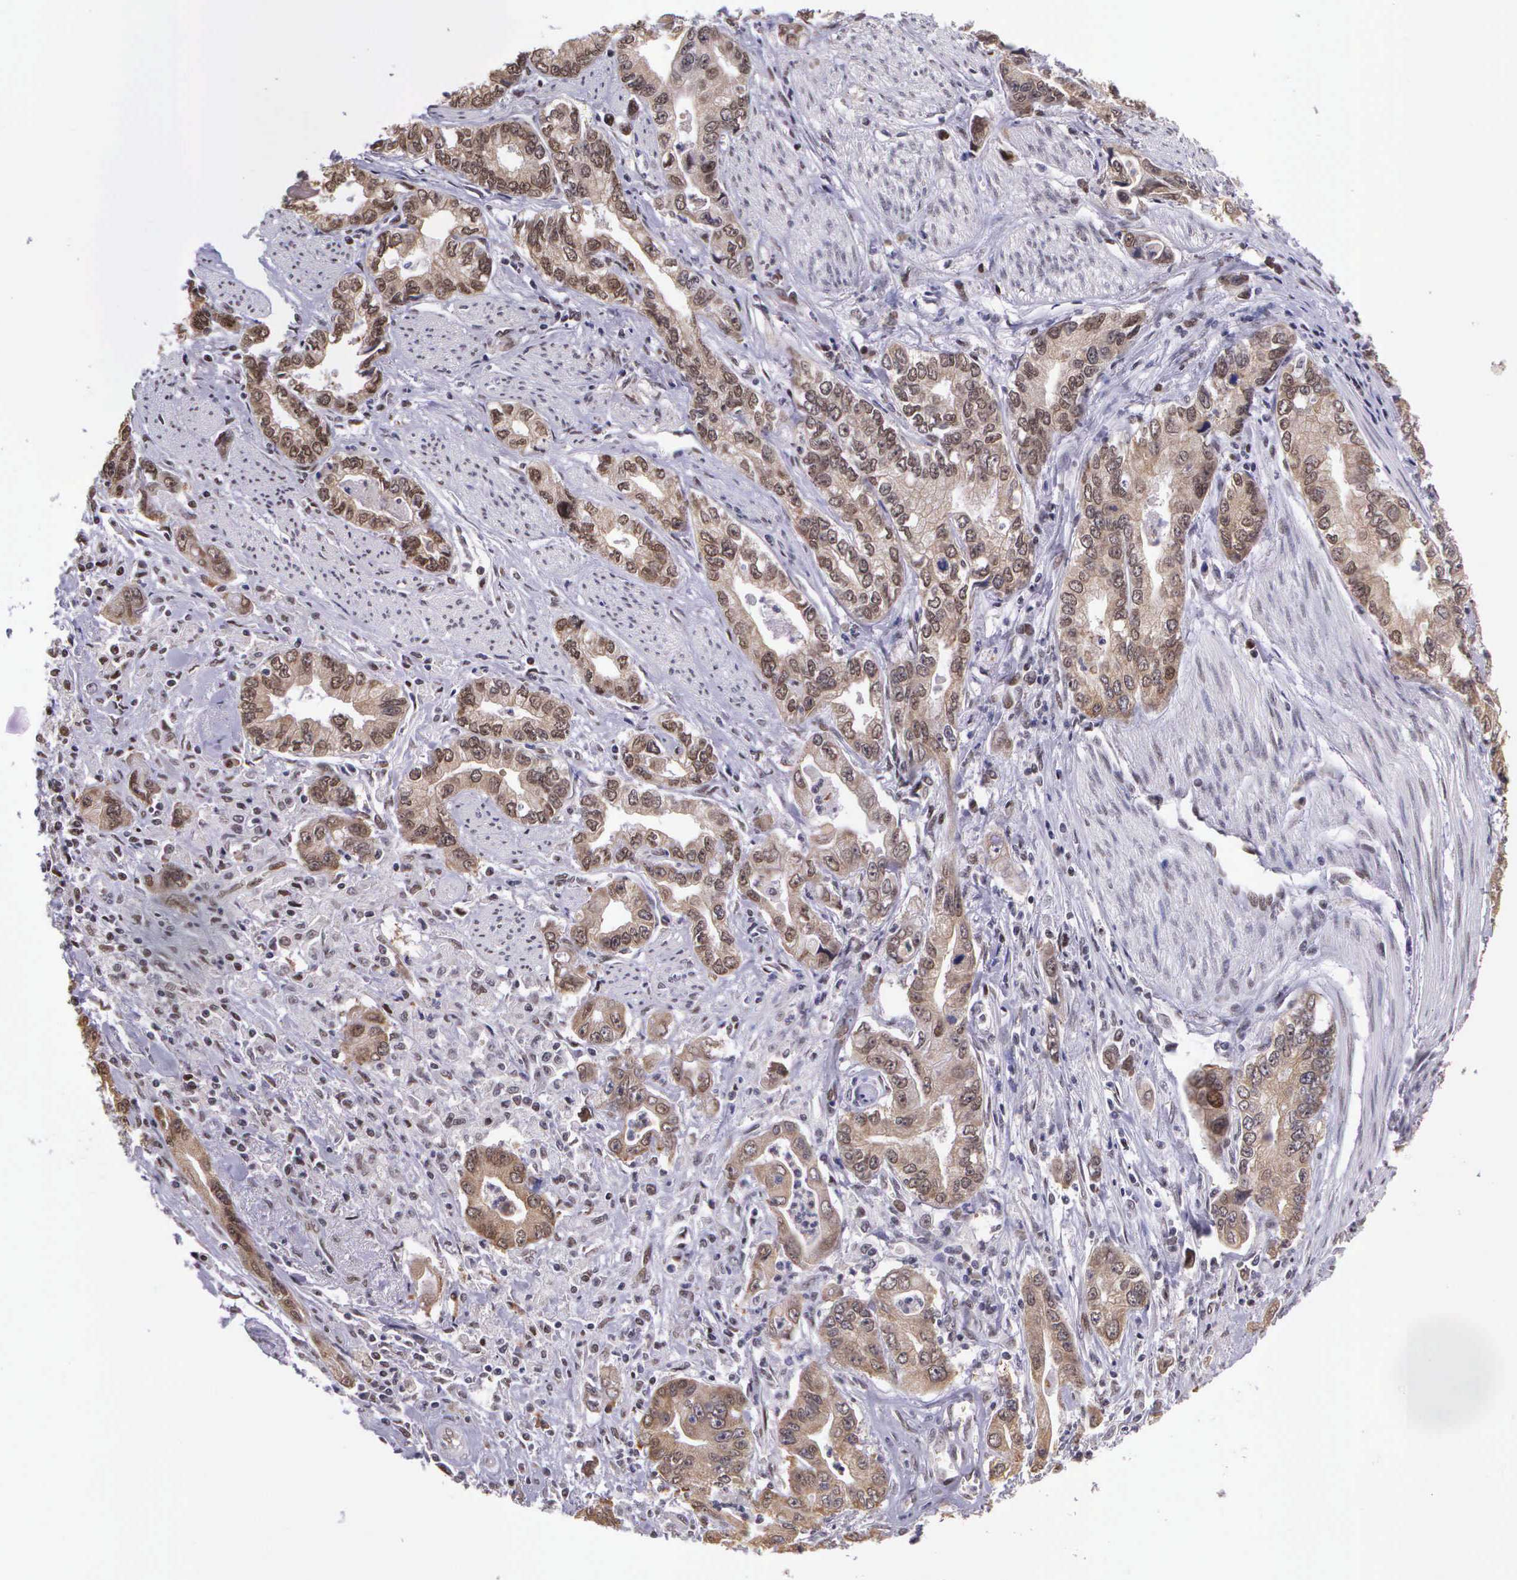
{"staining": {"intensity": "moderate", "quantity": "25%-75%", "location": "cytoplasmic/membranous"}, "tissue": "stomach cancer", "cell_type": "Tumor cells", "image_type": "cancer", "snomed": [{"axis": "morphology", "description": "Adenocarcinoma, NOS"}, {"axis": "topography", "description": "Pancreas"}, {"axis": "topography", "description": "Stomach, upper"}], "caption": "High-power microscopy captured an IHC image of stomach adenocarcinoma, revealing moderate cytoplasmic/membranous positivity in about 25%-75% of tumor cells. The protein is shown in brown color, while the nuclei are stained blue.", "gene": "SLC25A21", "patient": {"sex": "male", "age": 77}}